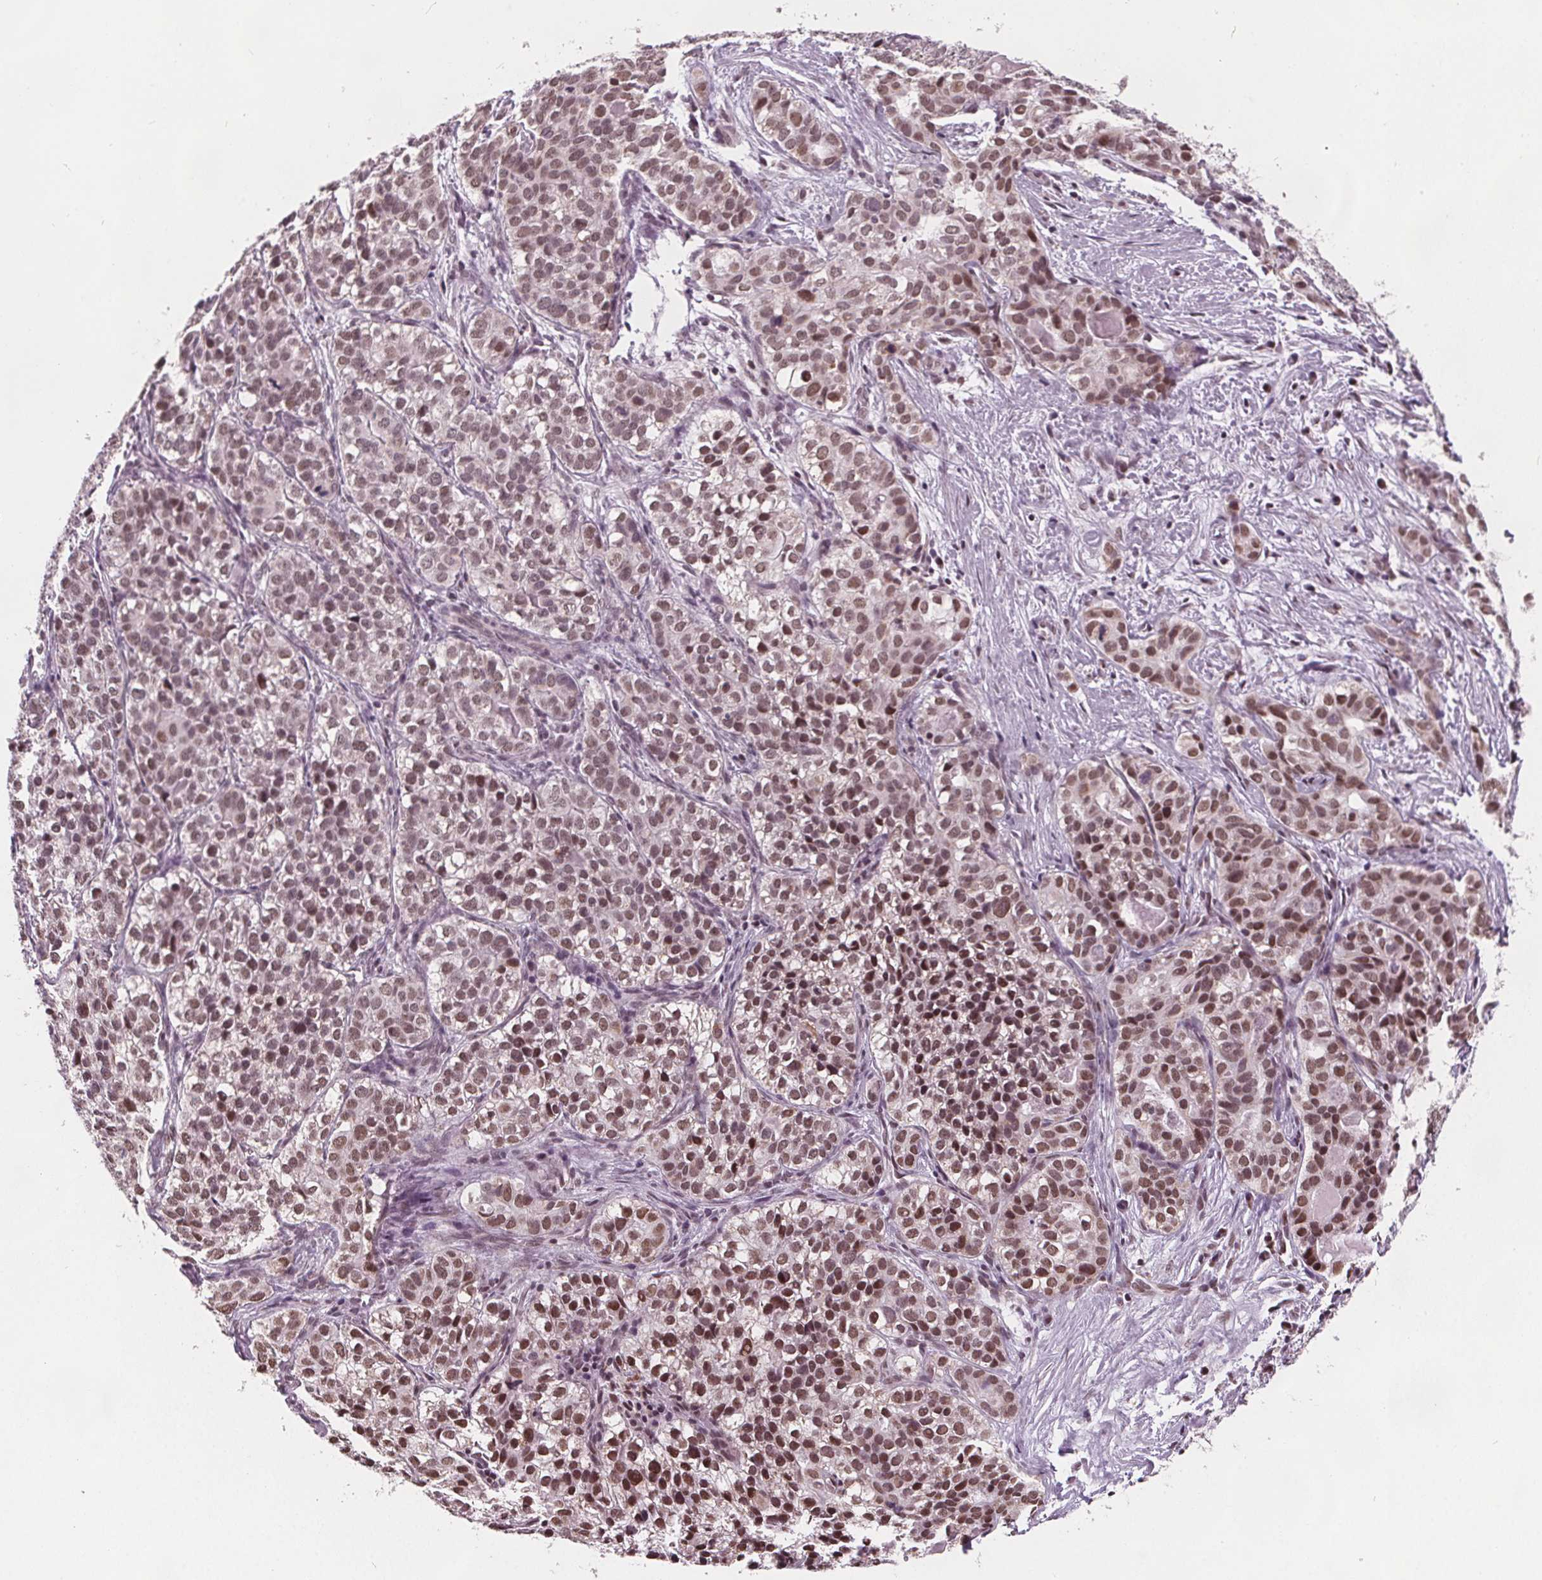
{"staining": {"intensity": "moderate", "quantity": "25%-75%", "location": "nuclear"}, "tissue": "liver cancer", "cell_type": "Tumor cells", "image_type": "cancer", "snomed": [{"axis": "morphology", "description": "Cholangiocarcinoma"}, {"axis": "topography", "description": "Liver"}], "caption": "Protein analysis of liver cholangiocarcinoma tissue displays moderate nuclear expression in about 25%-75% of tumor cells.", "gene": "DPM2", "patient": {"sex": "male", "age": 56}}